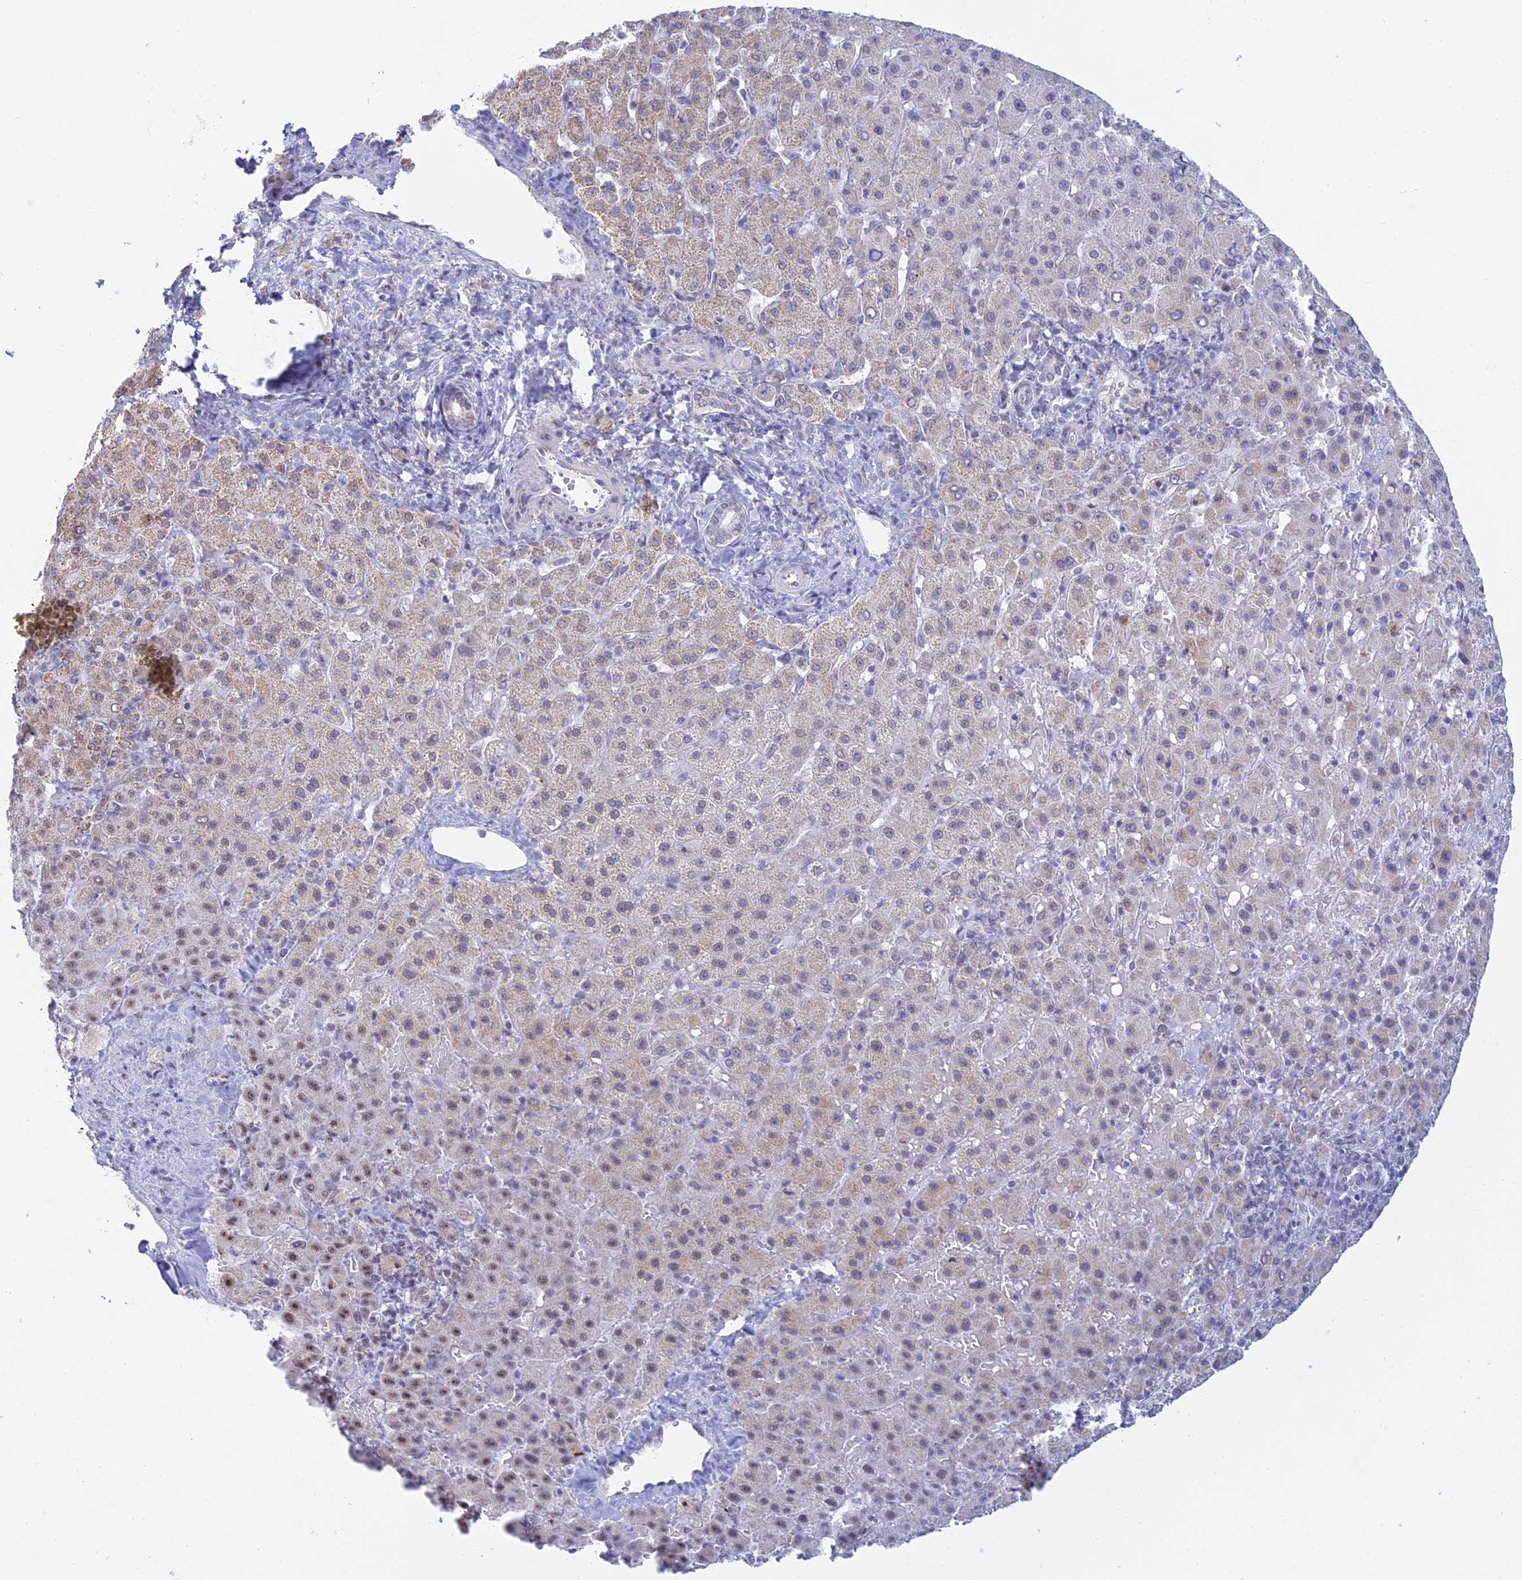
{"staining": {"intensity": "moderate", "quantity": "25%-75%", "location": "cytoplasmic/membranous,nuclear"}, "tissue": "liver cancer", "cell_type": "Tumor cells", "image_type": "cancer", "snomed": [{"axis": "morphology", "description": "Carcinoma, Hepatocellular, NOS"}, {"axis": "topography", "description": "Liver"}], "caption": "DAB (3,3'-diaminobenzidine) immunohistochemical staining of liver cancer (hepatocellular carcinoma) reveals moderate cytoplasmic/membranous and nuclear protein positivity in approximately 25%-75% of tumor cells.", "gene": "KLF14", "patient": {"sex": "female", "age": 58}}